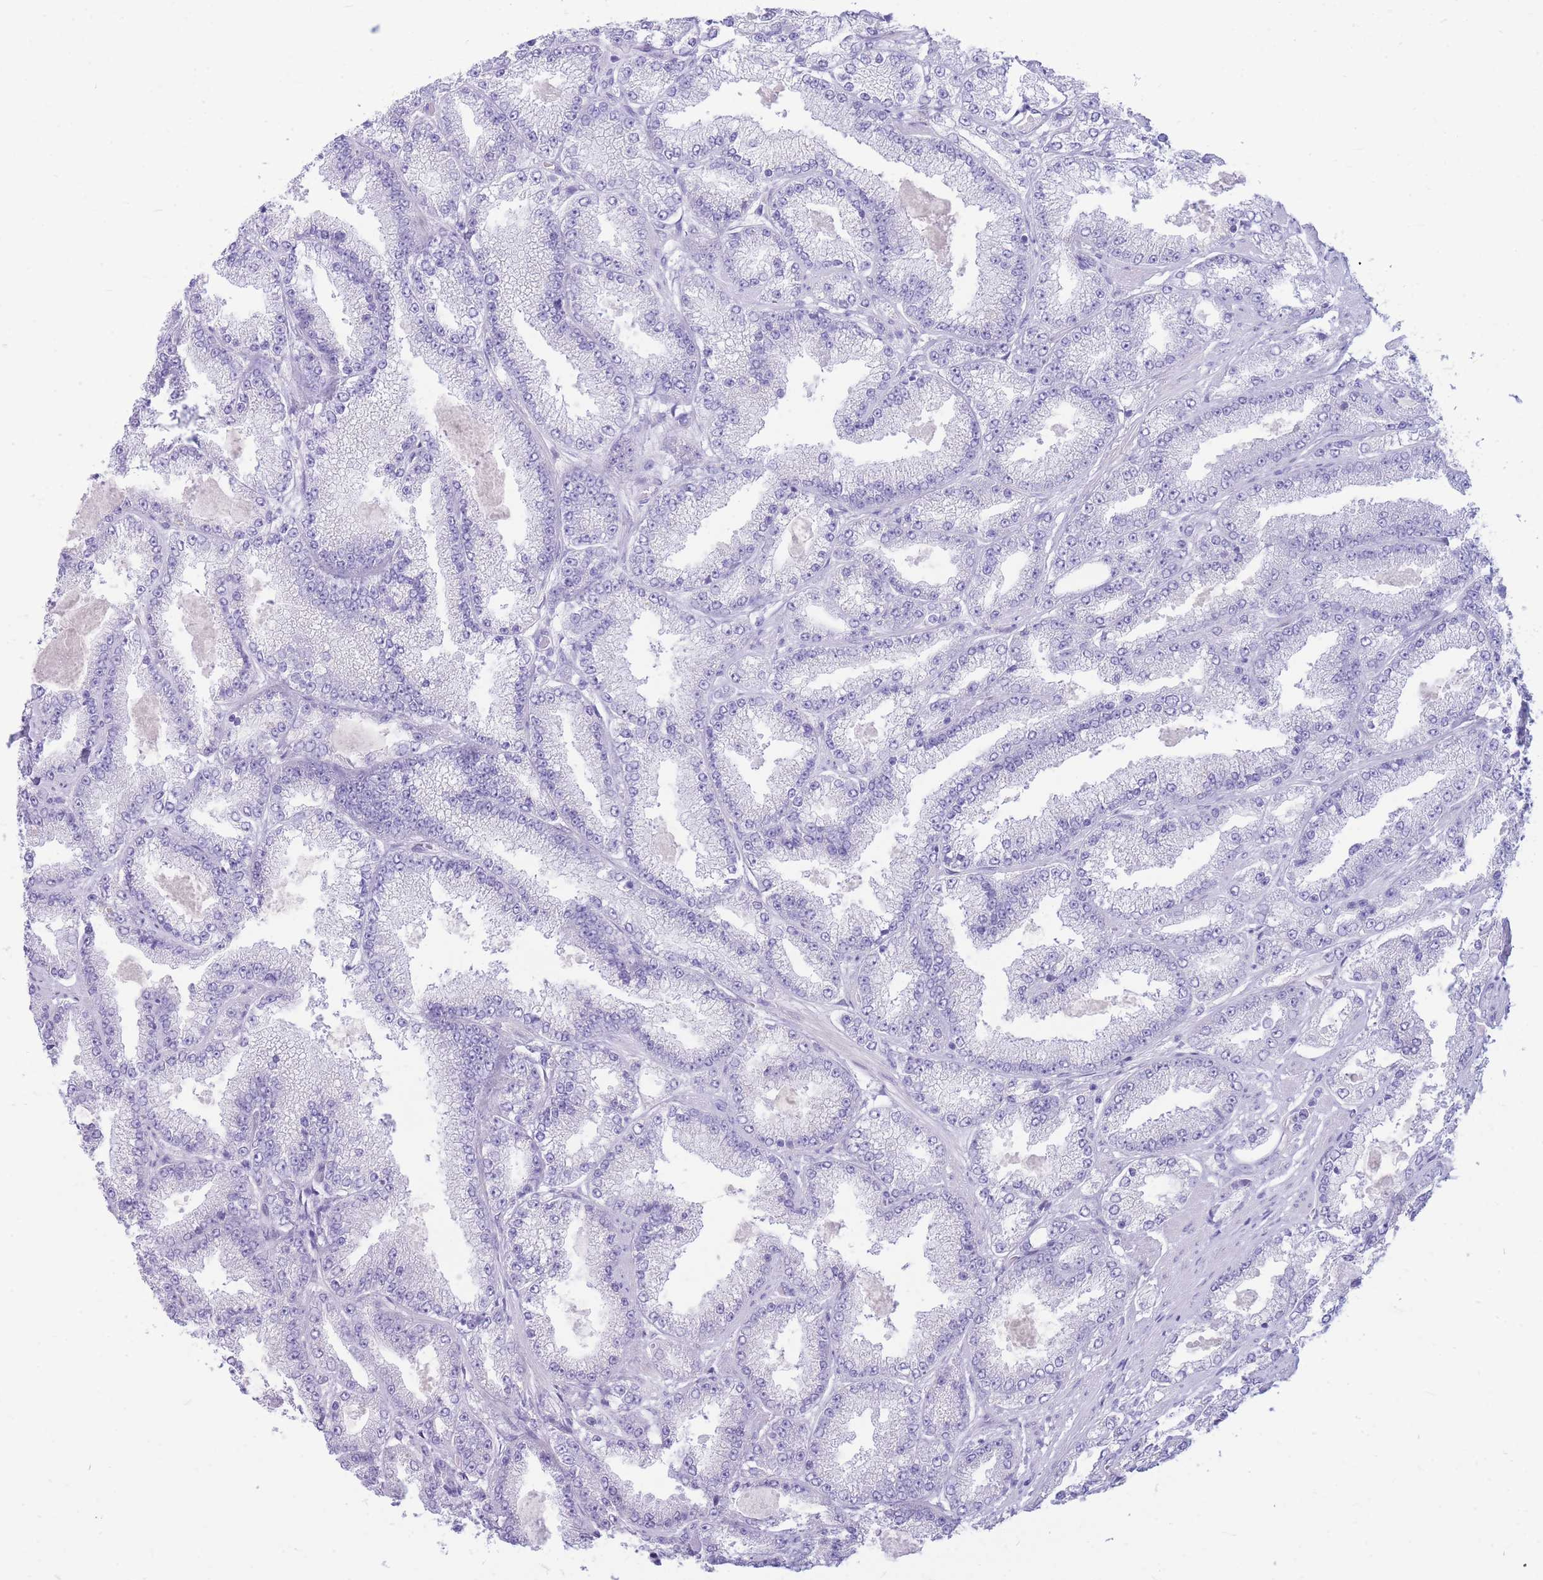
{"staining": {"intensity": "negative", "quantity": "none", "location": "none"}, "tissue": "prostate cancer", "cell_type": "Tumor cells", "image_type": "cancer", "snomed": [{"axis": "morphology", "description": "Adenocarcinoma, High grade"}, {"axis": "topography", "description": "Prostate"}], "caption": "The photomicrograph exhibits no staining of tumor cells in prostate adenocarcinoma (high-grade). Nuclei are stained in blue.", "gene": "ZNF311", "patient": {"sex": "male", "age": 68}}